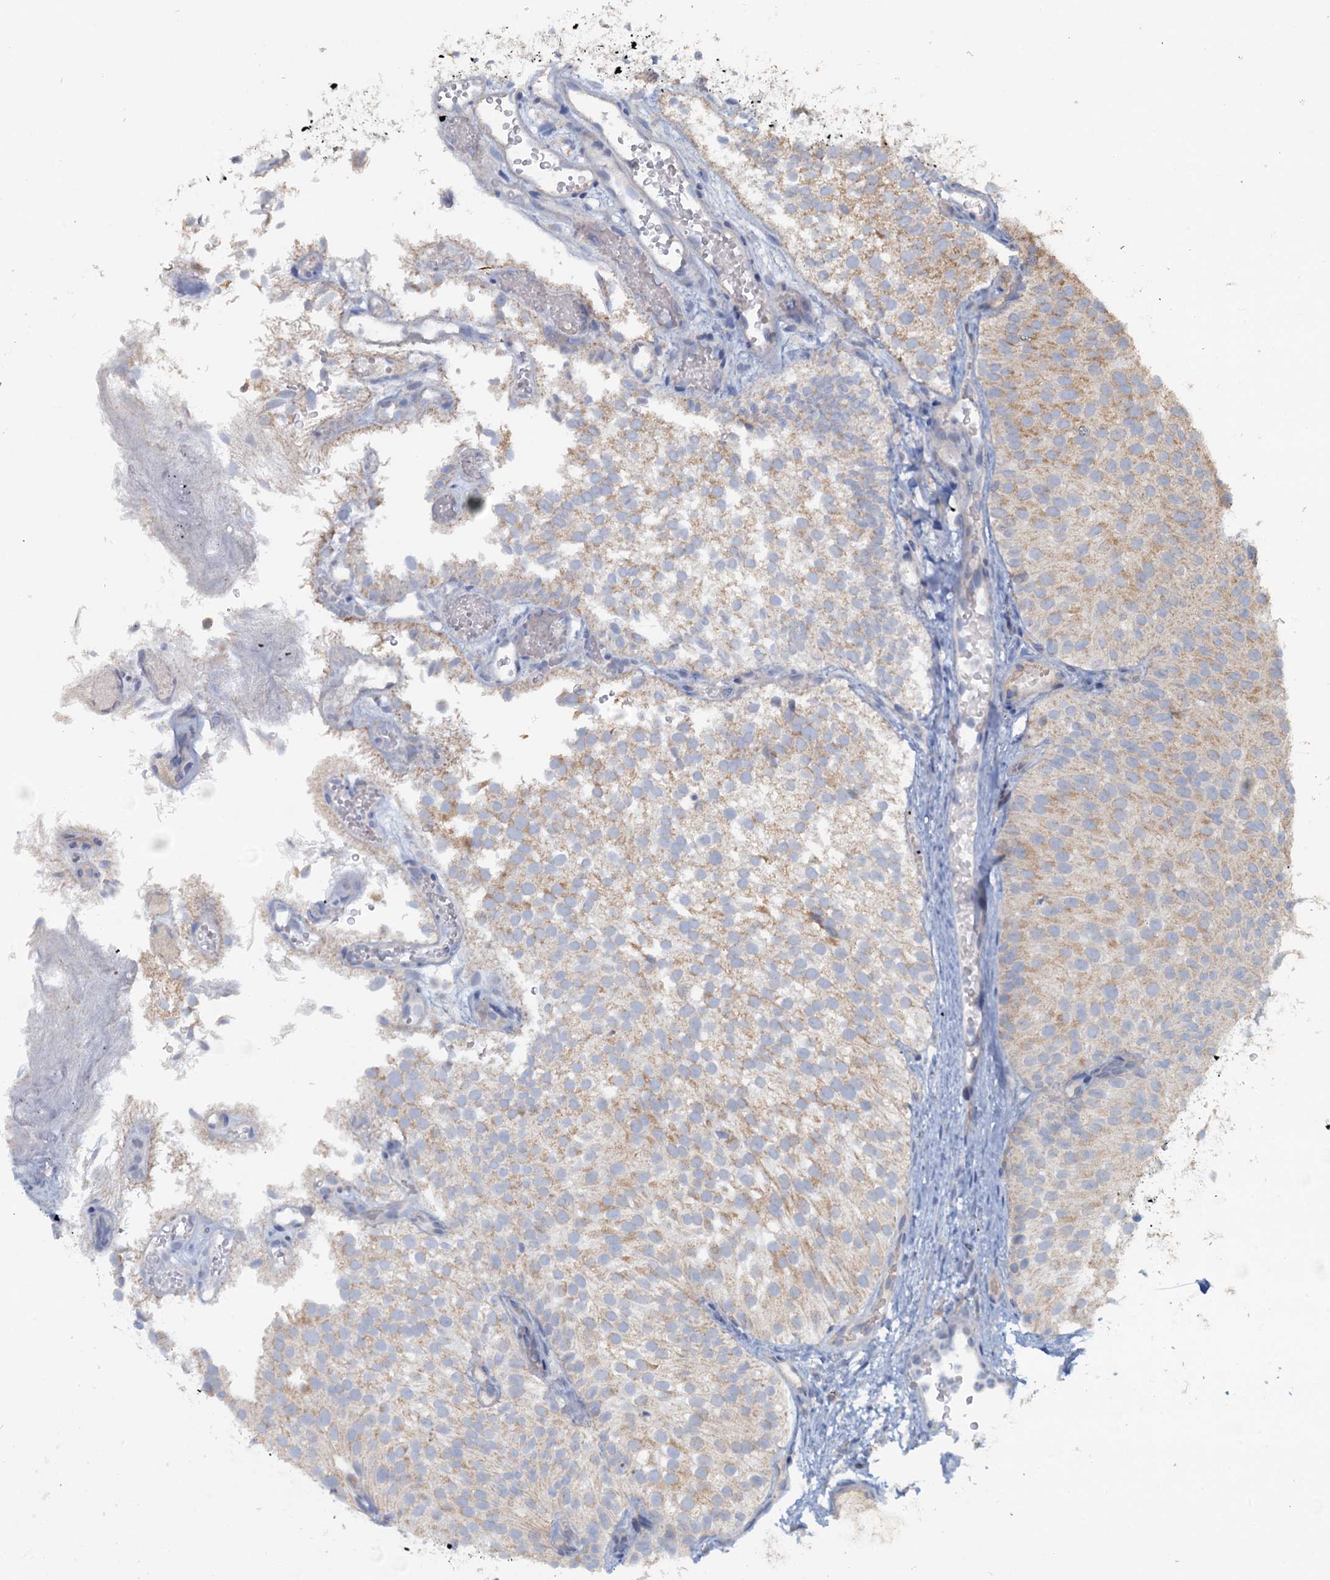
{"staining": {"intensity": "weak", "quantity": "25%-75%", "location": "cytoplasmic/membranous"}, "tissue": "urothelial cancer", "cell_type": "Tumor cells", "image_type": "cancer", "snomed": [{"axis": "morphology", "description": "Urothelial carcinoma, Low grade"}, {"axis": "topography", "description": "Urinary bladder"}], "caption": "Protein expression by IHC exhibits weak cytoplasmic/membranous expression in approximately 25%-75% of tumor cells in low-grade urothelial carcinoma.", "gene": "FUNDC1", "patient": {"sex": "male", "age": 78}}